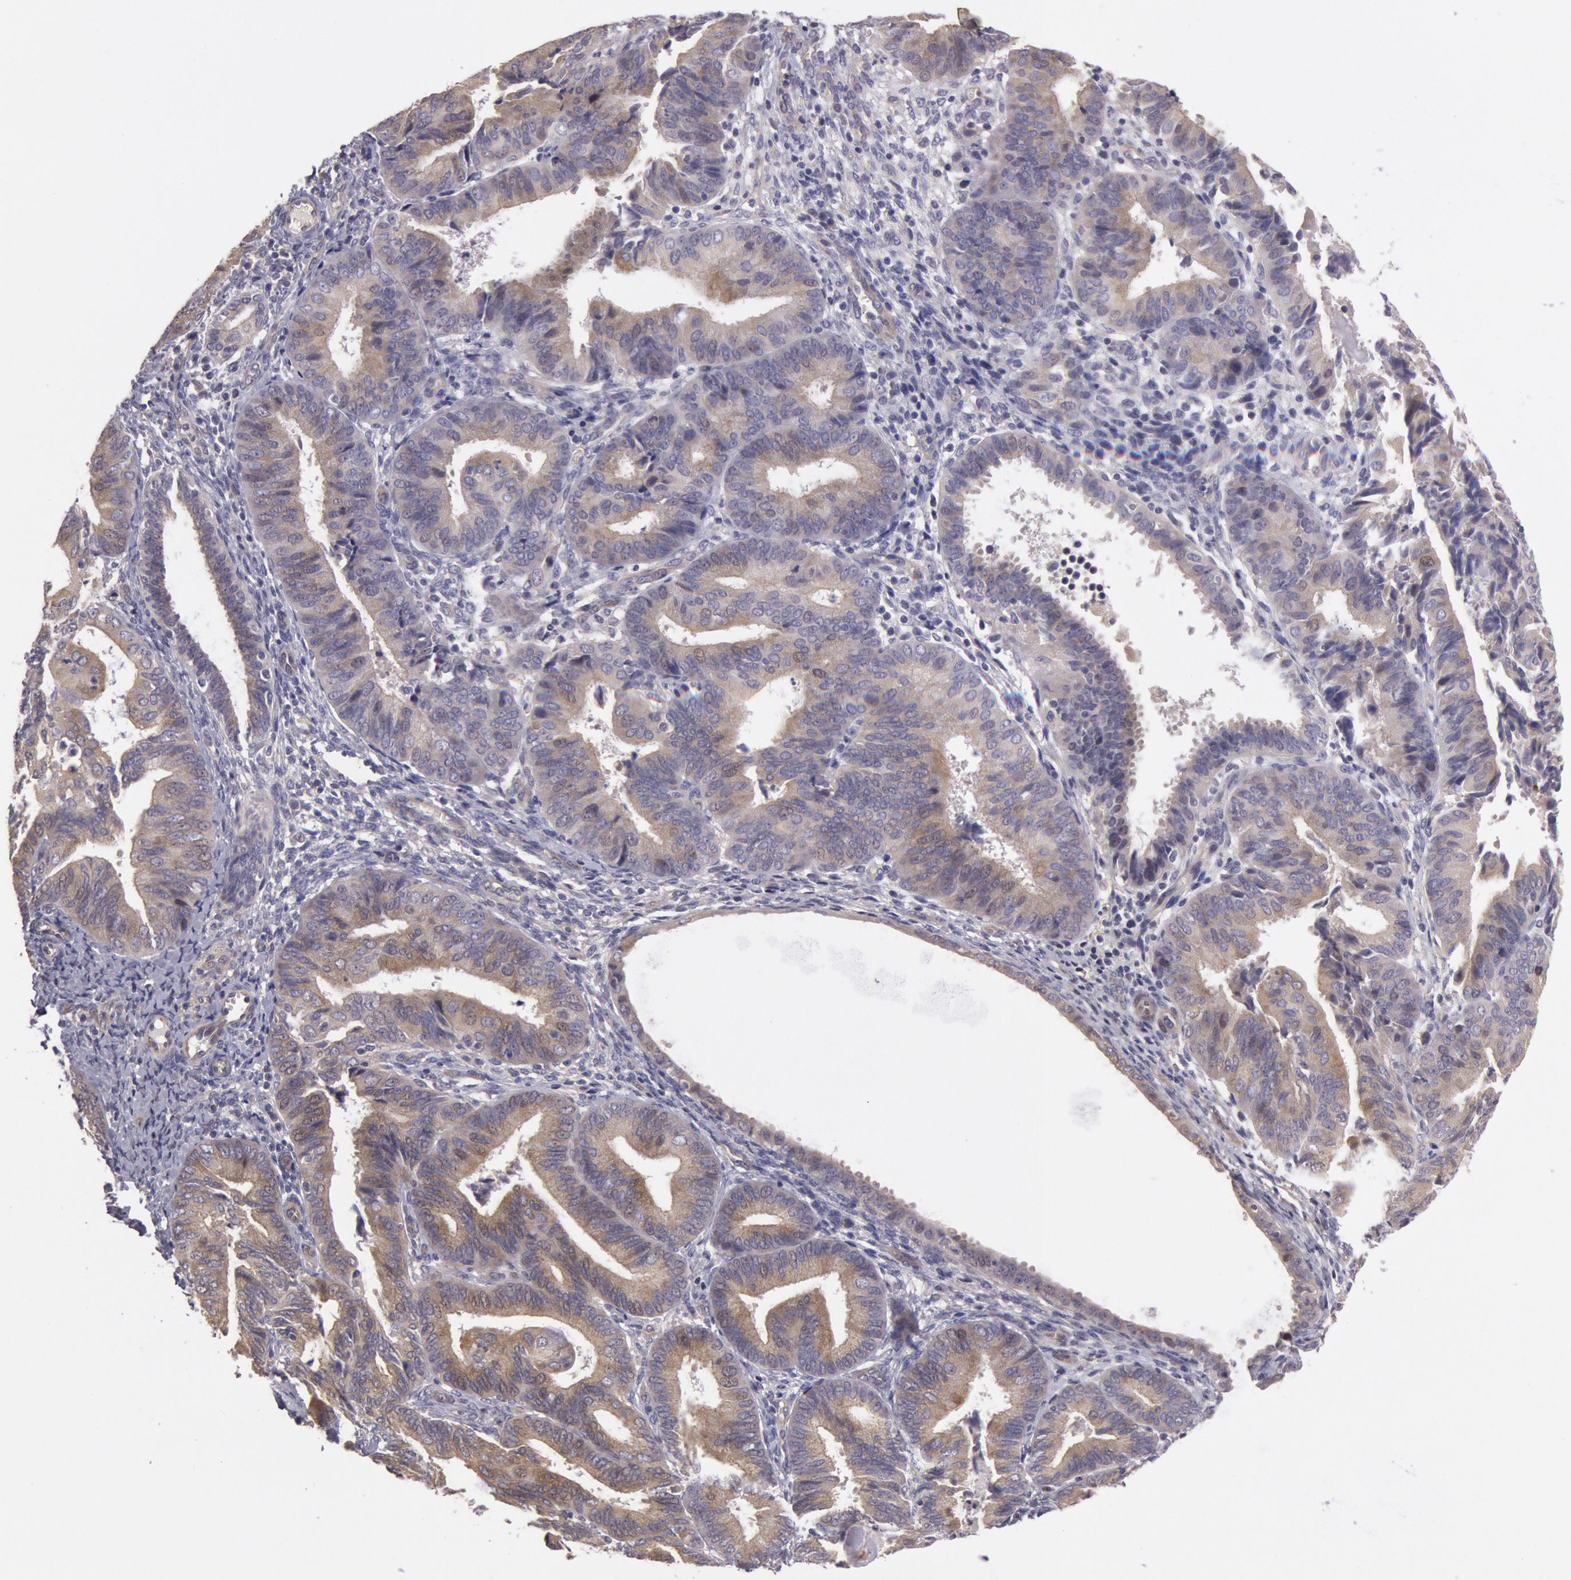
{"staining": {"intensity": "negative", "quantity": "none", "location": "none"}, "tissue": "endometrial cancer", "cell_type": "Tumor cells", "image_type": "cancer", "snomed": [{"axis": "morphology", "description": "Adenocarcinoma, NOS"}, {"axis": "topography", "description": "Endometrium"}], "caption": "Tumor cells show no significant protein staining in adenocarcinoma (endometrial). (Brightfield microscopy of DAB immunohistochemistry at high magnification).", "gene": "AMOTL1", "patient": {"sex": "female", "age": 63}}